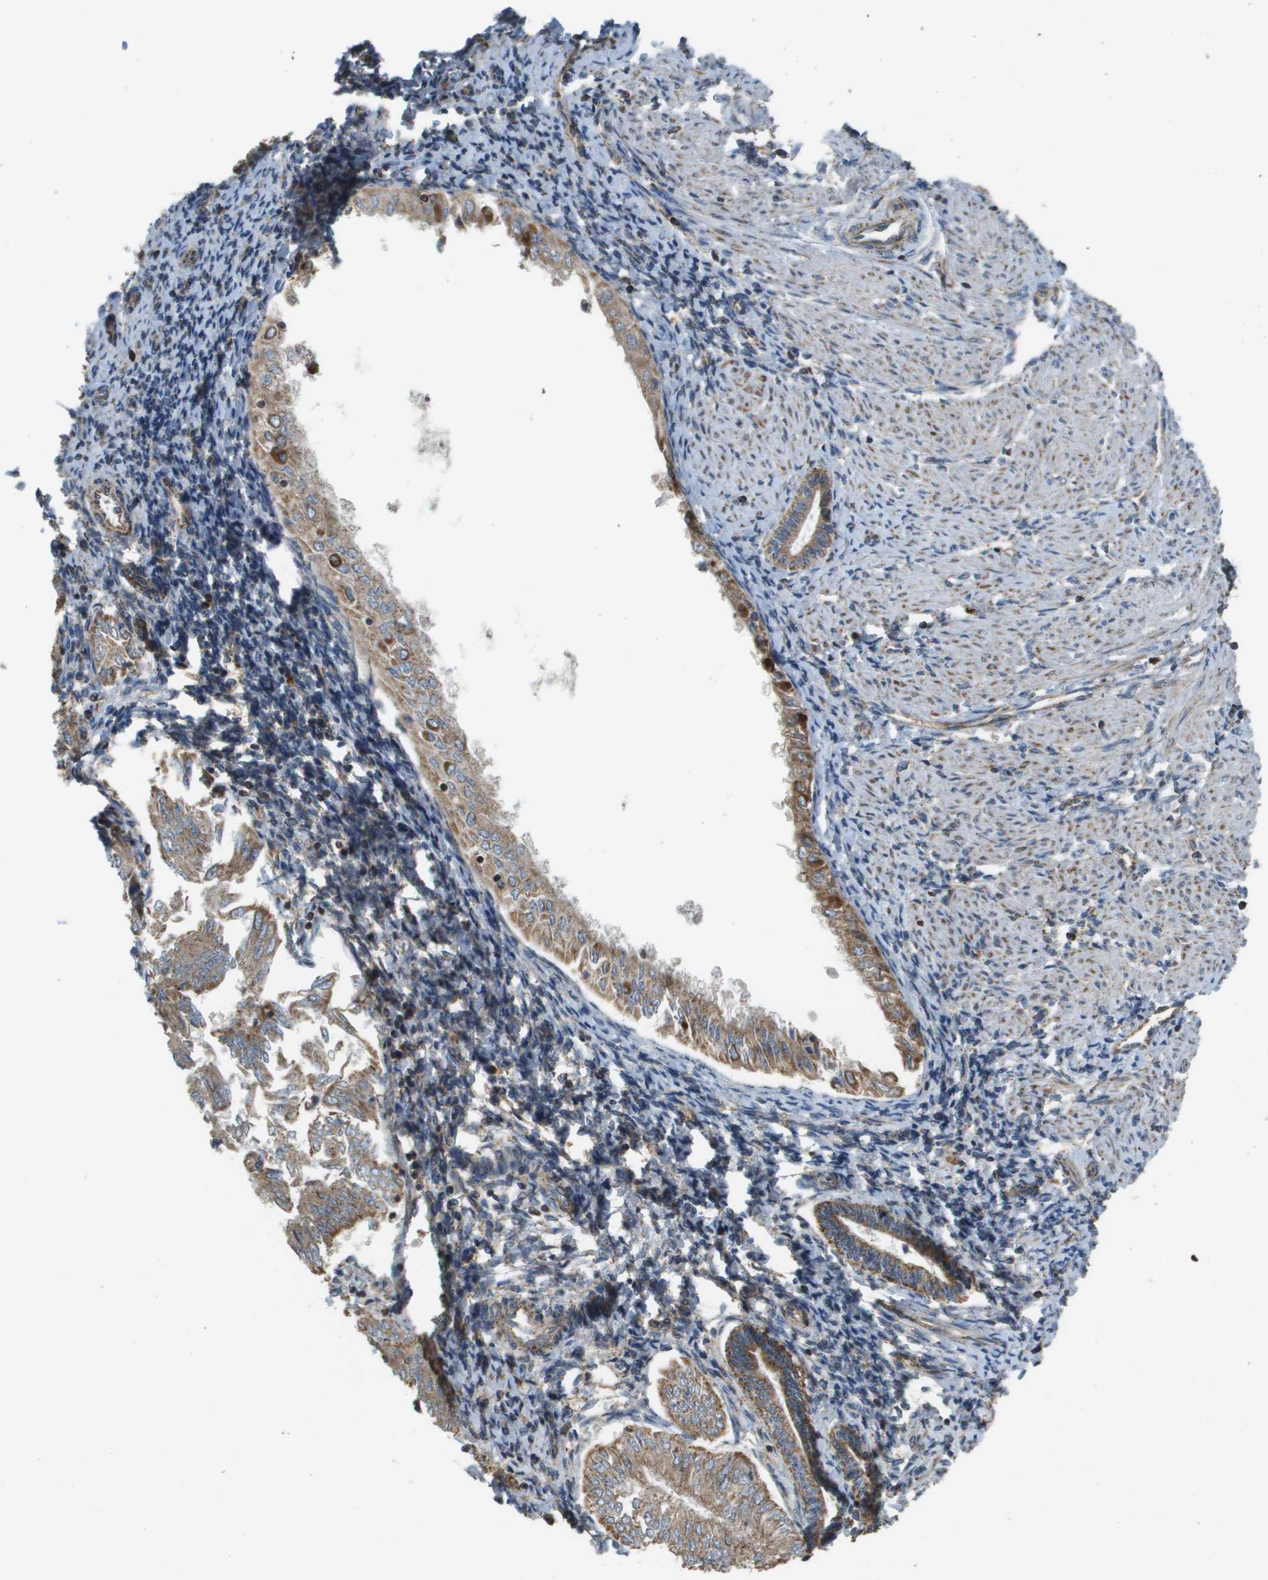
{"staining": {"intensity": "moderate", "quantity": ">75%", "location": "cytoplasmic/membranous"}, "tissue": "endometrial cancer", "cell_type": "Tumor cells", "image_type": "cancer", "snomed": [{"axis": "morphology", "description": "Adenocarcinoma, NOS"}, {"axis": "topography", "description": "Endometrium"}], "caption": "Moderate cytoplasmic/membranous protein positivity is seen in about >75% of tumor cells in endometrial cancer (adenocarcinoma).", "gene": "NRK", "patient": {"sex": "female", "age": 53}}